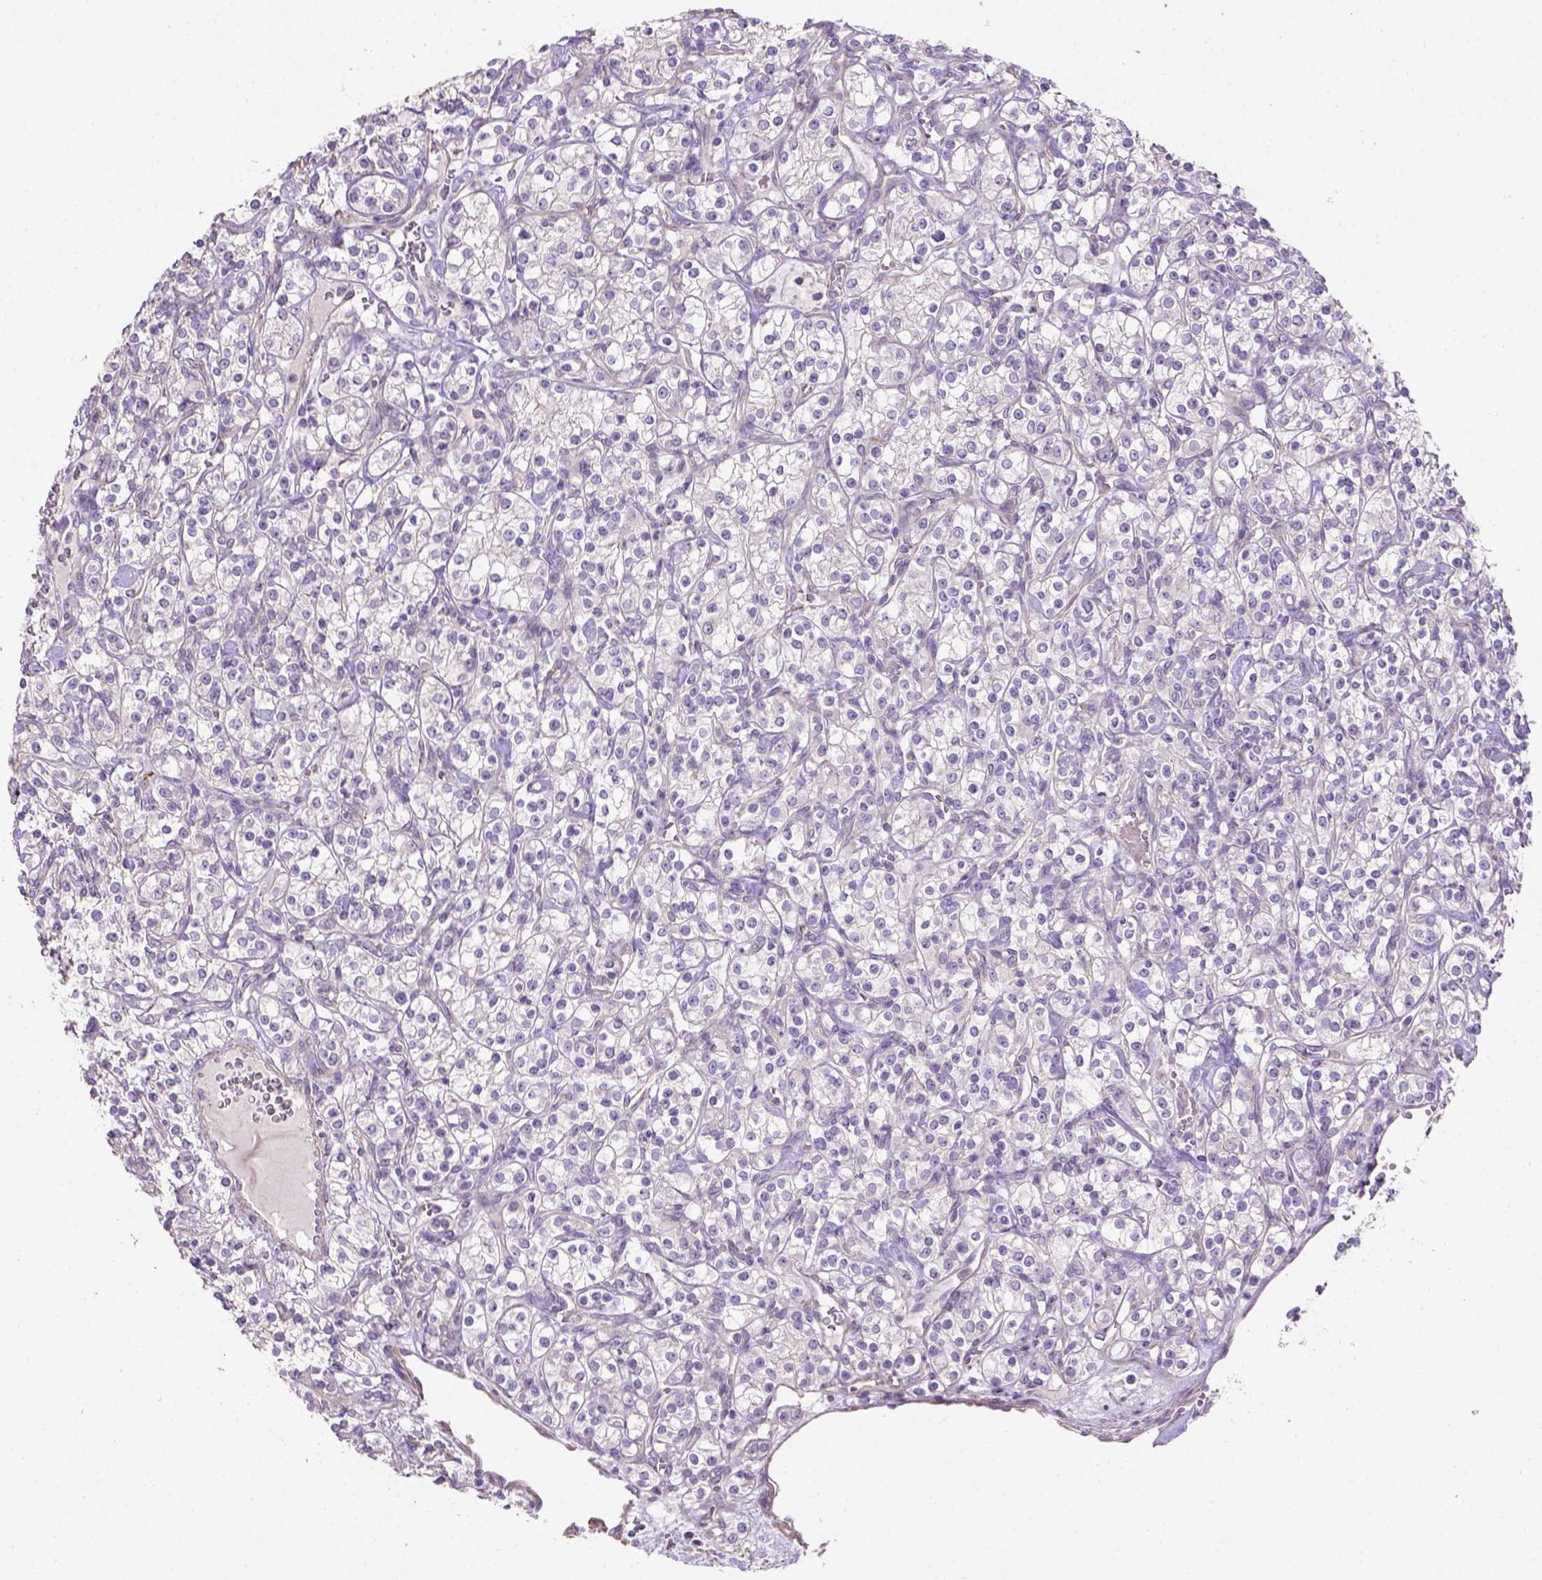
{"staining": {"intensity": "negative", "quantity": "none", "location": "none"}, "tissue": "renal cancer", "cell_type": "Tumor cells", "image_type": "cancer", "snomed": [{"axis": "morphology", "description": "Adenocarcinoma, NOS"}, {"axis": "topography", "description": "Kidney"}], "caption": "High magnification brightfield microscopy of renal adenocarcinoma stained with DAB (3,3'-diaminobenzidine) (brown) and counterstained with hematoxylin (blue): tumor cells show no significant expression.", "gene": "HTRA1", "patient": {"sex": "male", "age": 77}}